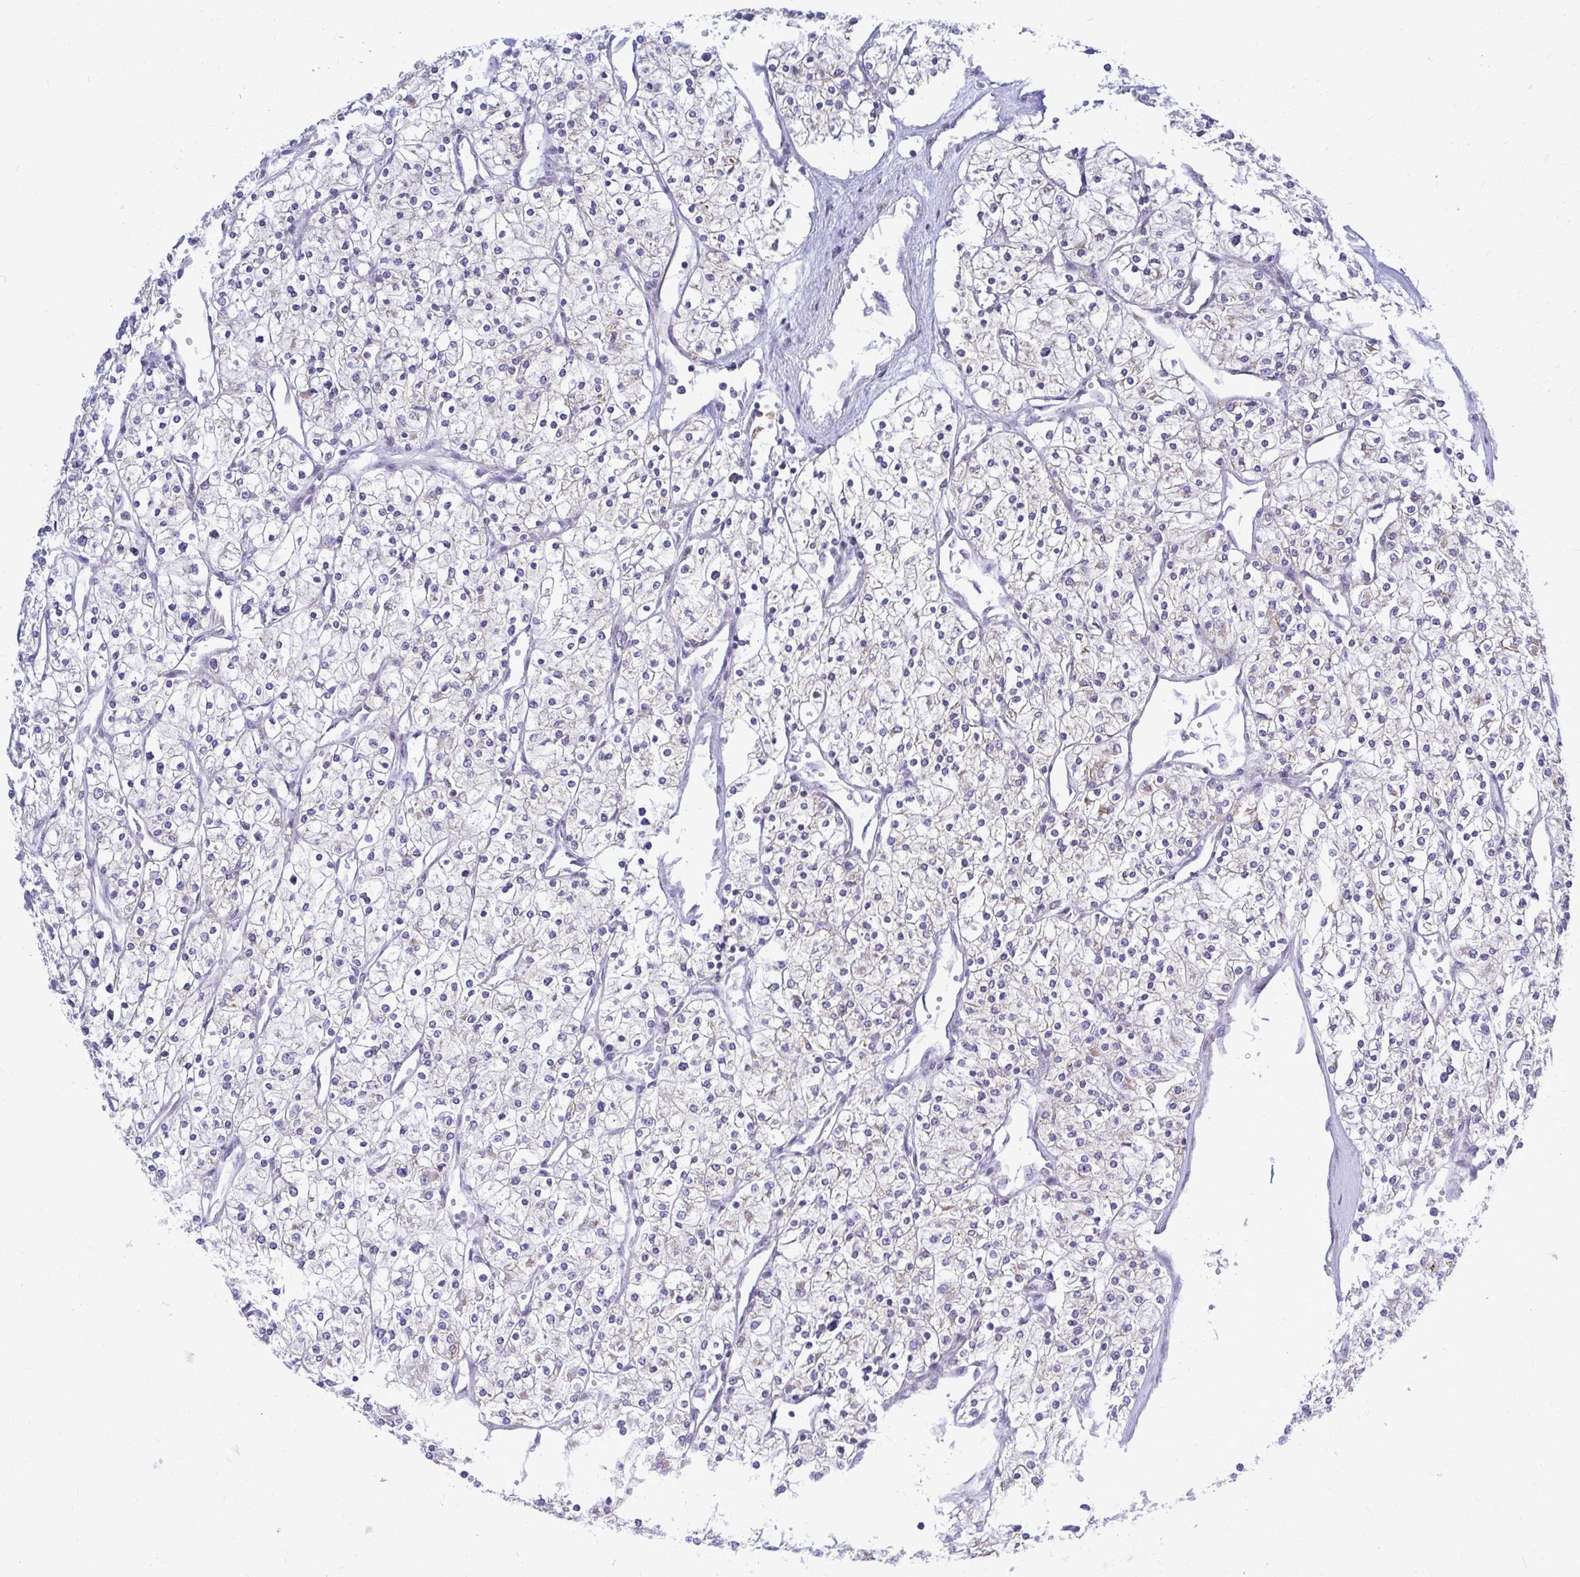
{"staining": {"intensity": "negative", "quantity": "none", "location": "none"}, "tissue": "renal cancer", "cell_type": "Tumor cells", "image_type": "cancer", "snomed": [{"axis": "morphology", "description": "Adenocarcinoma, NOS"}, {"axis": "topography", "description": "Kidney"}], "caption": "IHC micrograph of neoplastic tissue: human renal cancer (adenocarcinoma) stained with DAB exhibits no significant protein expression in tumor cells. (Stains: DAB (3,3'-diaminobenzidine) immunohistochemistry (IHC) with hematoxylin counter stain, Microscopy: brightfield microscopy at high magnification).", "gene": "FMR1", "patient": {"sex": "male", "age": 80}}